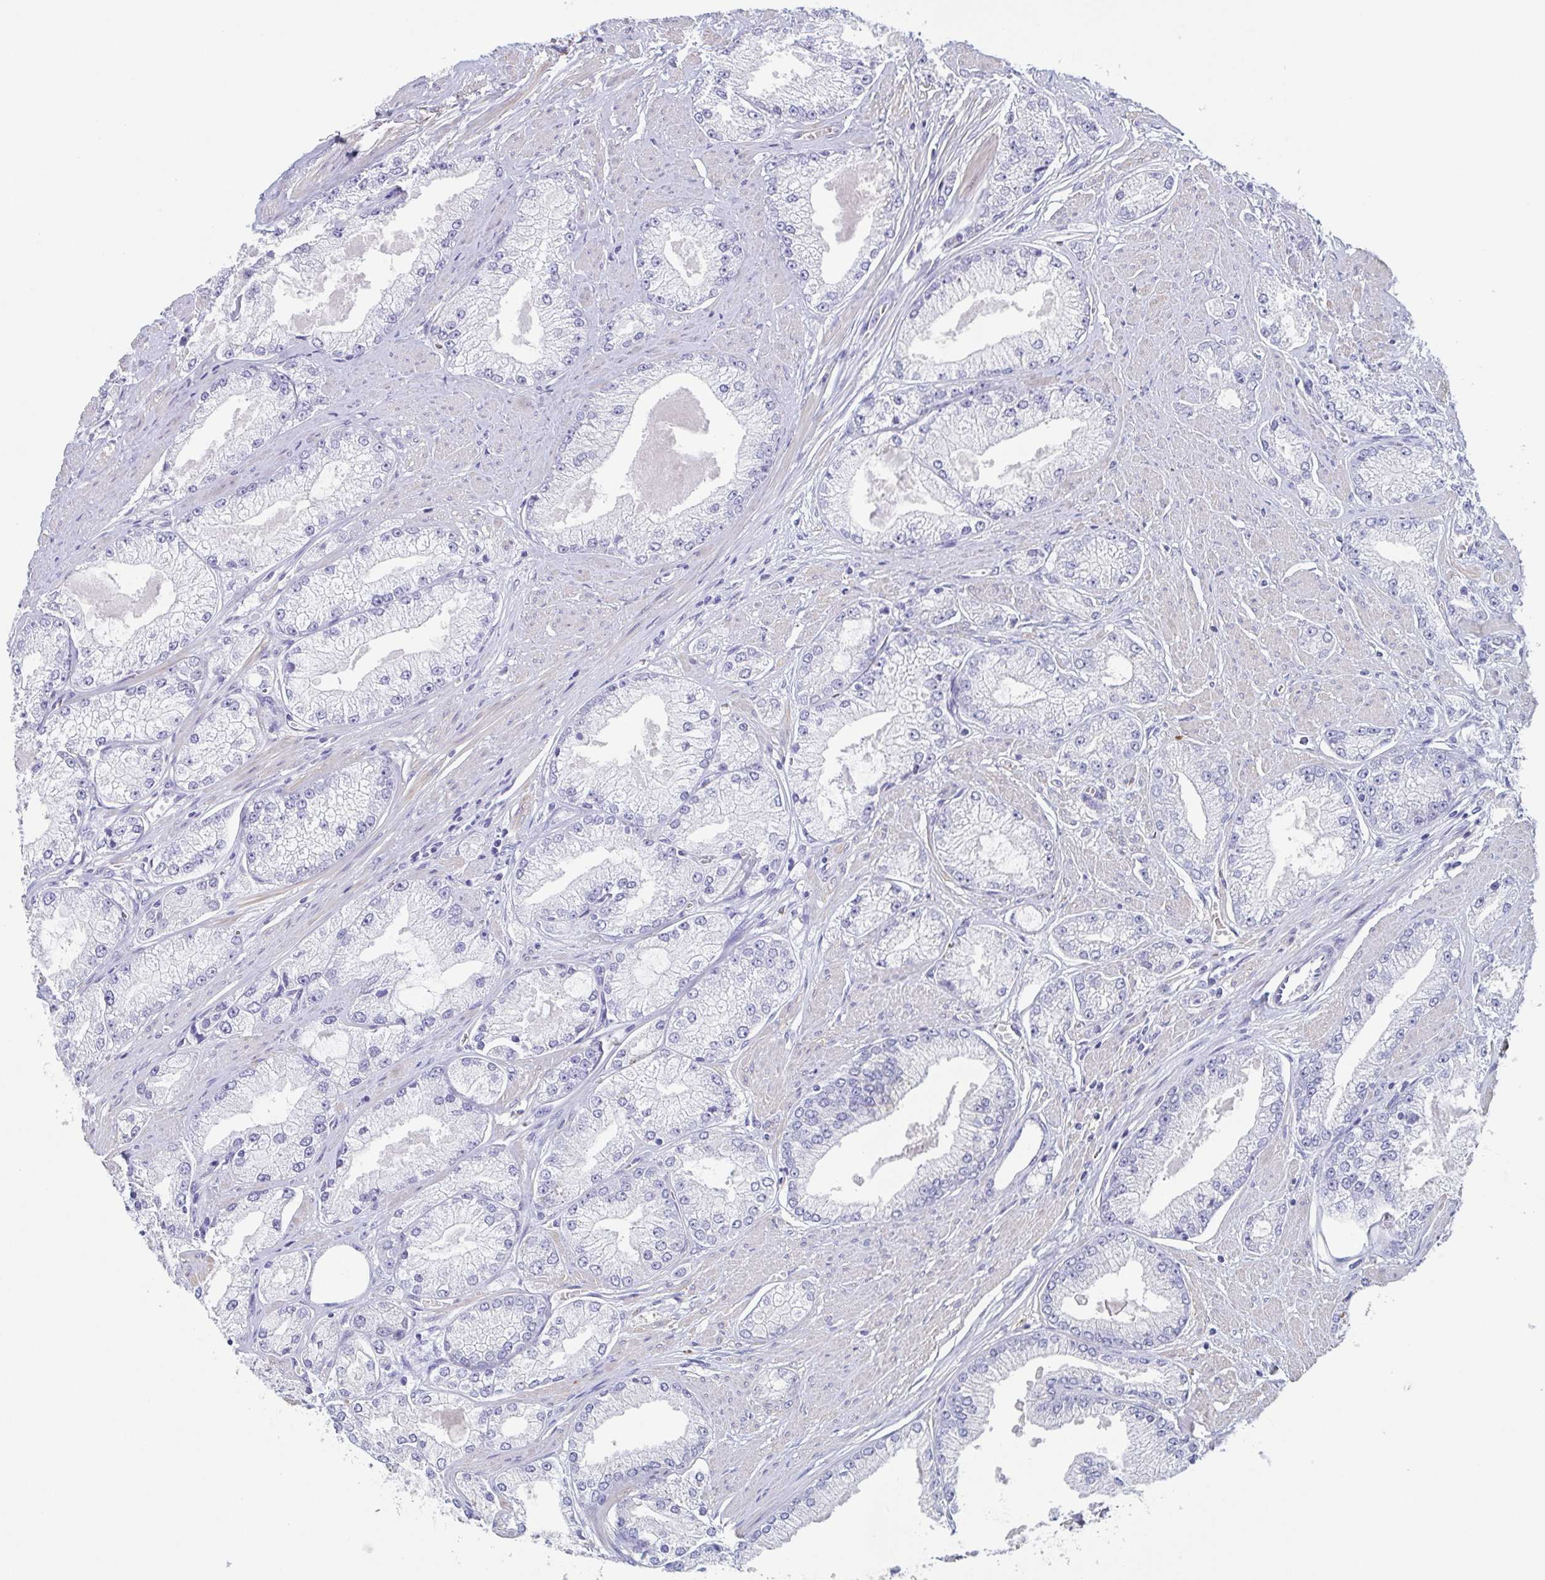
{"staining": {"intensity": "negative", "quantity": "none", "location": "none"}, "tissue": "prostate cancer", "cell_type": "Tumor cells", "image_type": "cancer", "snomed": [{"axis": "morphology", "description": "Adenocarcinoma, High grade"}, {"axis": "topography", "description": "Prostate"}], "caption": "This is an immunohistochemistry micrograph of prostate adenocarcinoma (high-grade). There is no staining in tumor cells.", "gene": "TAGLN3", "patient": {"sex": "male", "age": 68}}